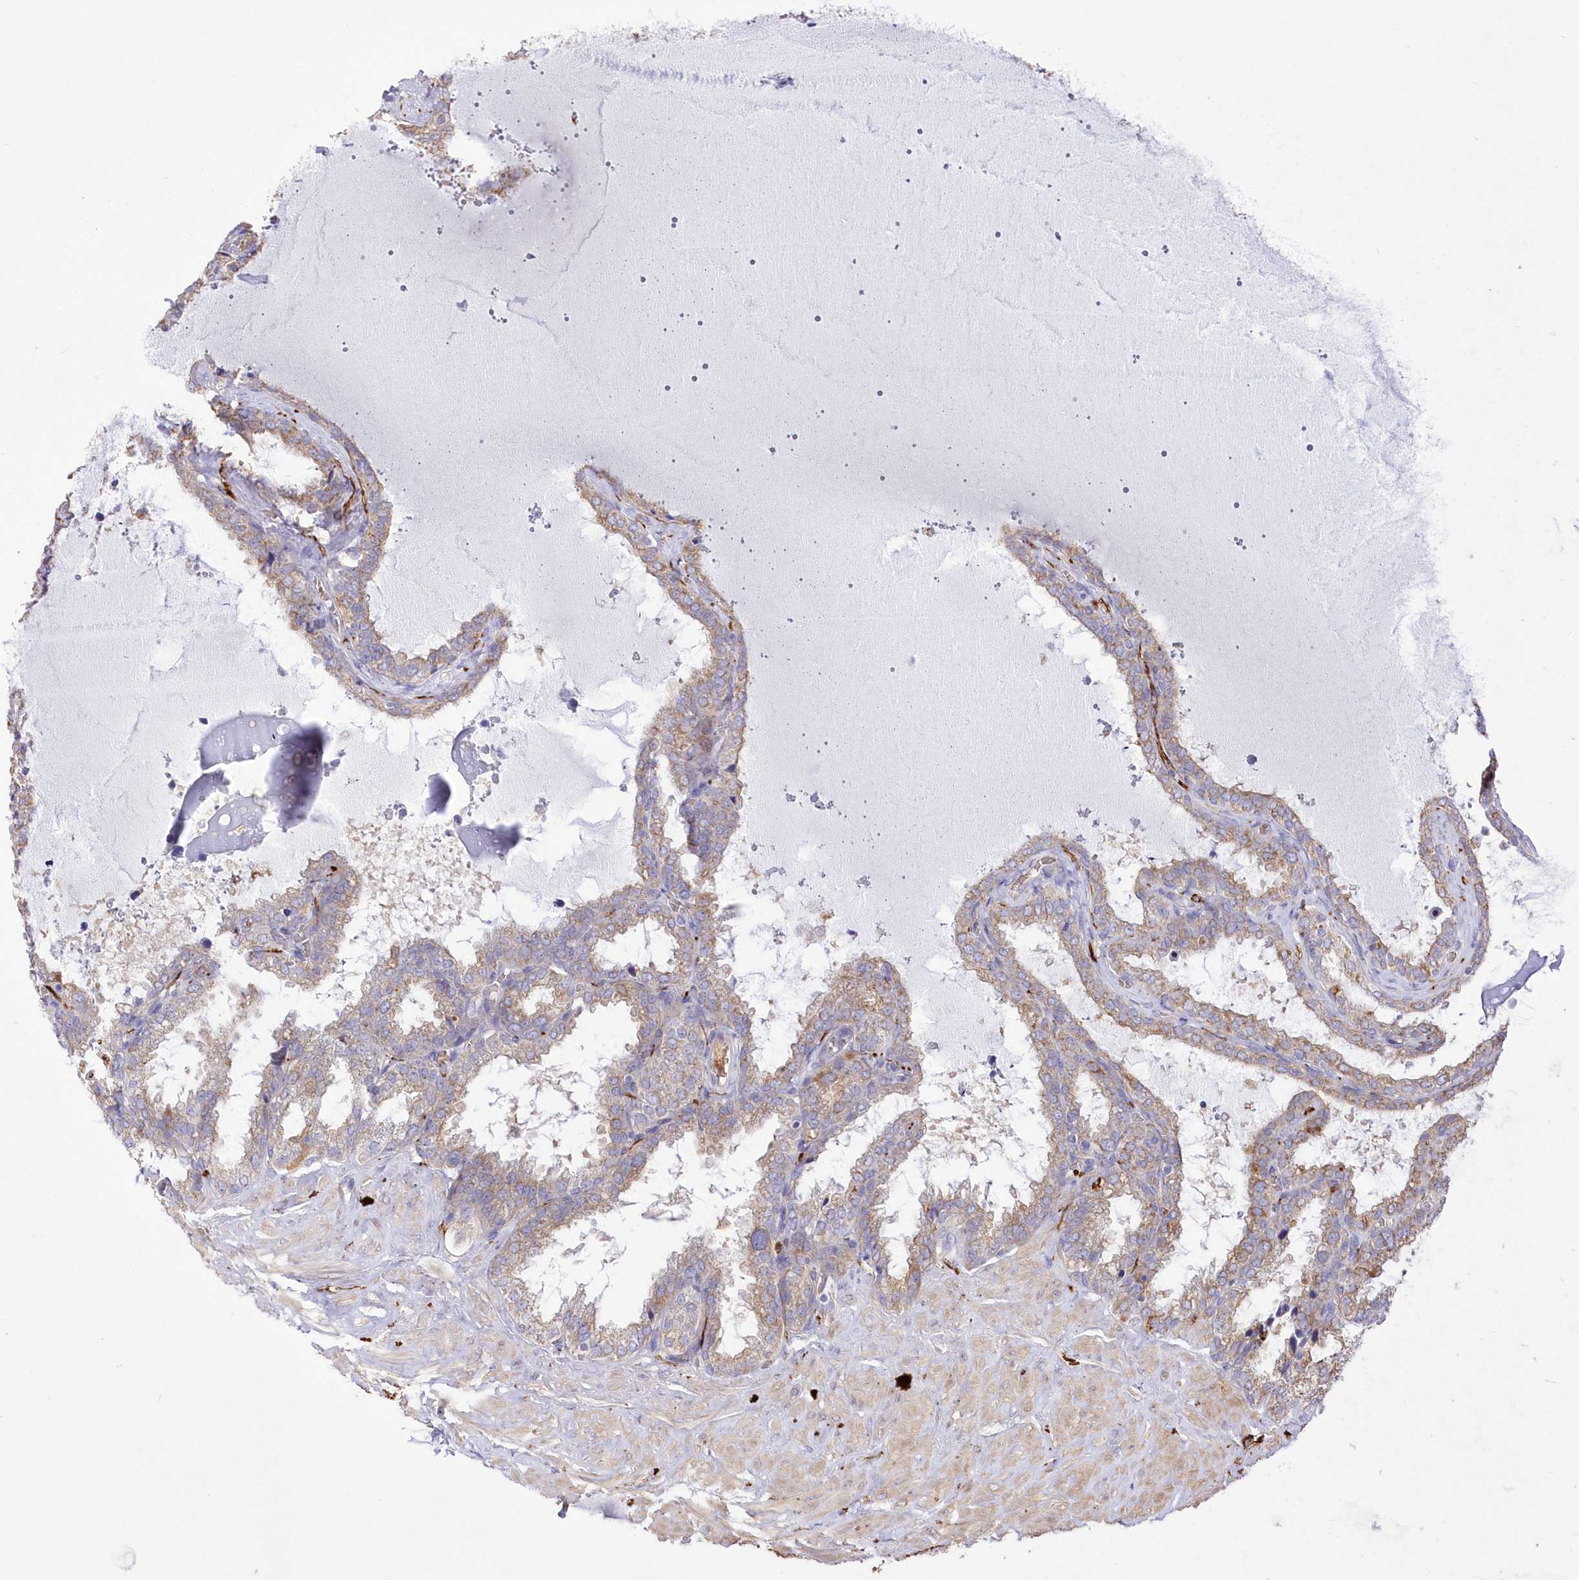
{"staining": {"intensity": "weak", "quantity": "25%-75%", "location": "cytoplasmic/membranous"}, "tissue": "seminal vesicle", "cell_type": "Glandular cells", "image_type": "normal", "snomed": [{"axis": "morphology", "description": "Normal tissue, NOS"}, {"axis": "topography", "description": "Seminal veicle"}], "caption": "The histopathology image reveals immunohistochemical staining of normal seminal vesicle. There is weak cytoplasmic/membranous expression is identified in approximately 25%-75% of glandular cells.", "gene": "FCHO2", "patient": {"sex": "male", "age": 46}}